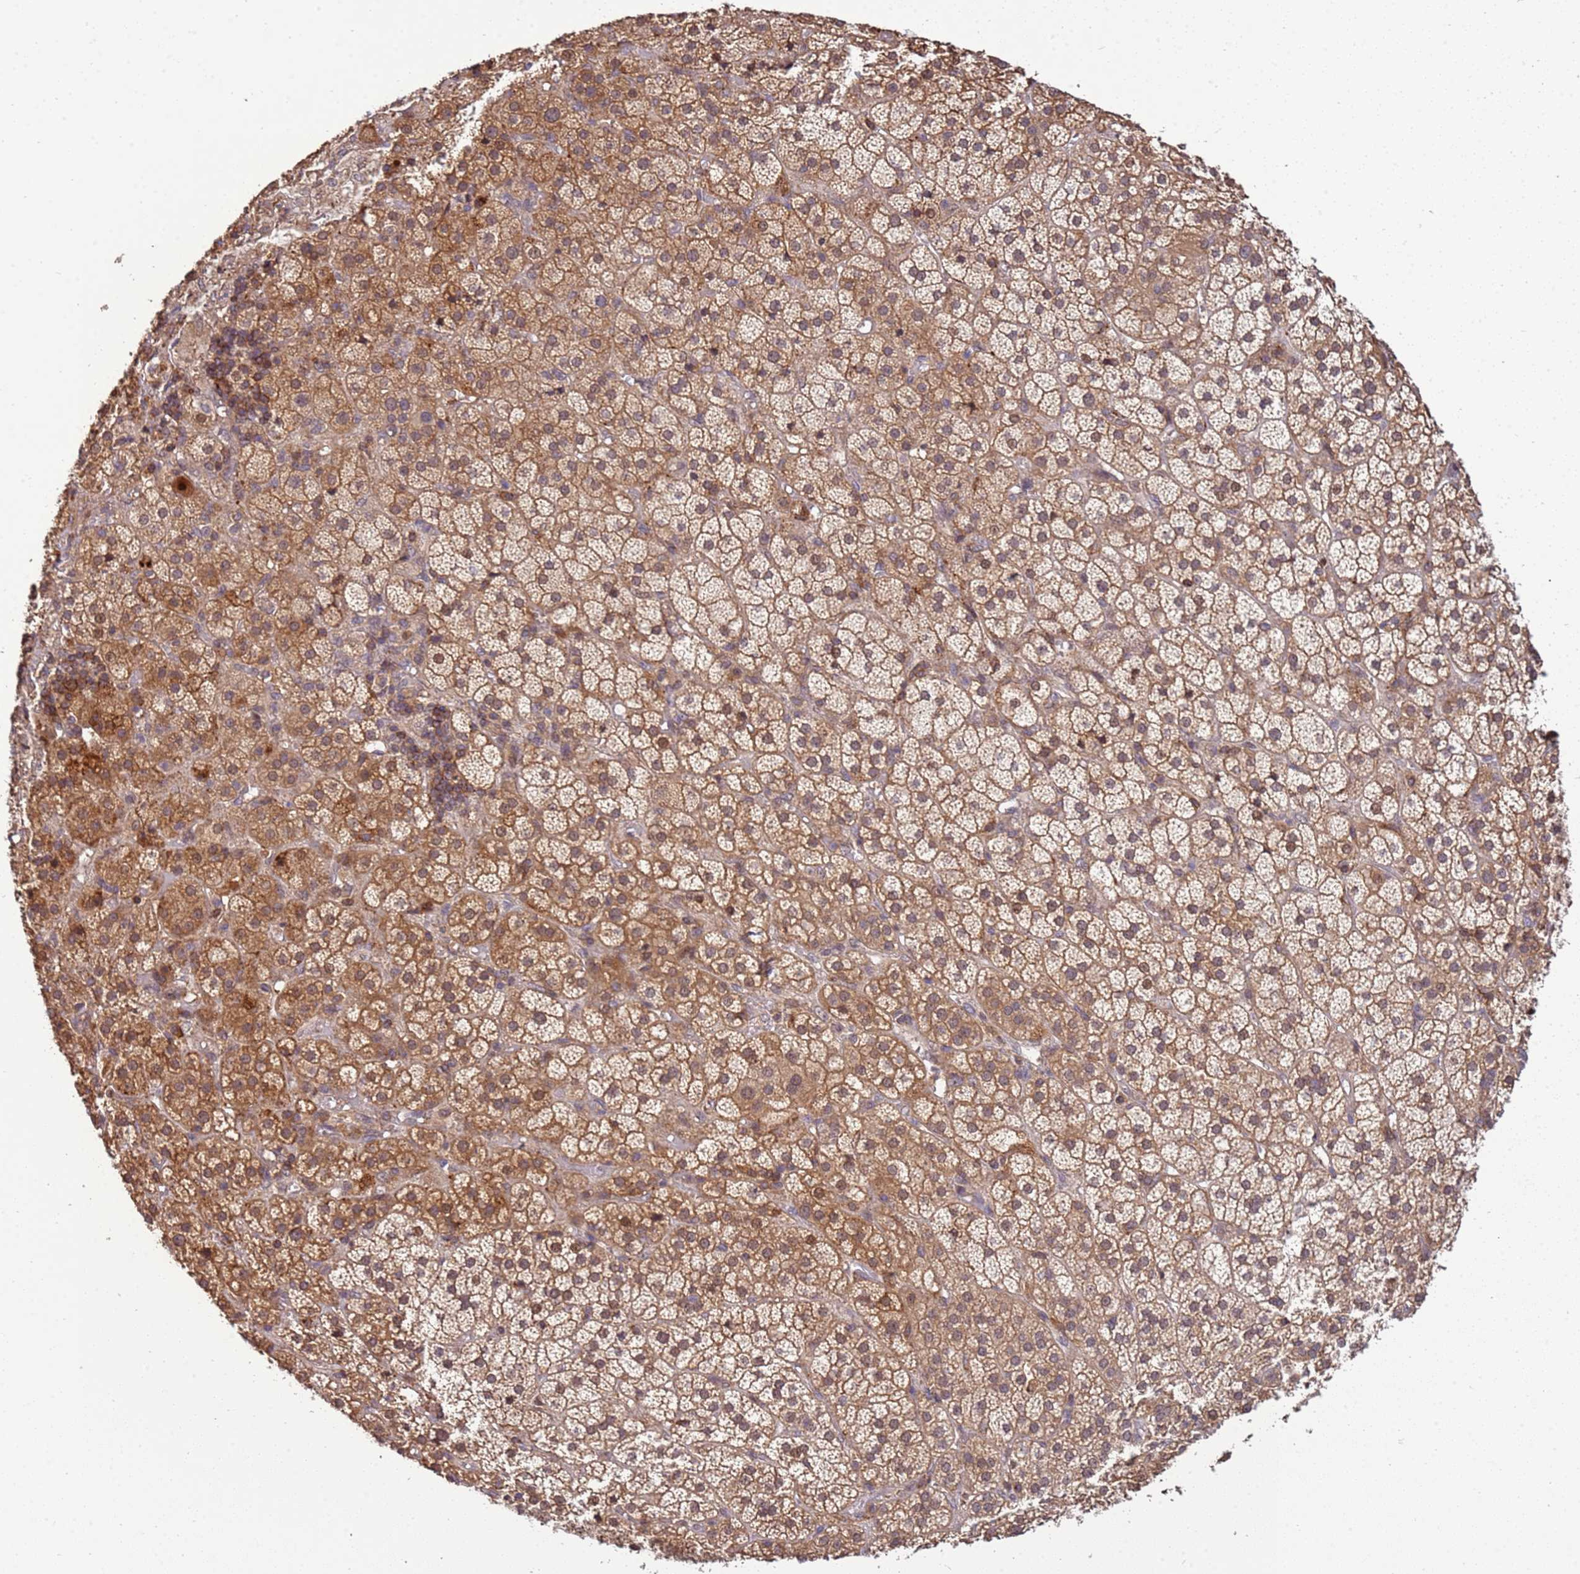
{"staining": {"intensity": "moderate", "quantity": ">75%", "location": "cytoplasmic/membranous,nuclear"}, "tissue": "adrenal gland", "cell_type": "Glandular cells", "image_type": "normal", "snomed": [{"axis": "morphology", "description": "Normal tissue, NOS"}, {"axis": "topography", "description": "Adrenal gland"}], "caption": "Adrenal gland stained with DAB immunohistochemistry (IHC) demonstrates medium levels of moderate cytoplasmic/membranous,nuclear positivity in approximately >75% of glandular cells. (DAB IHC, brown staining for protein, blue staining for nuclei).", "gene": "ZNF624", "patient": {"sex": "female", "age": 70}}